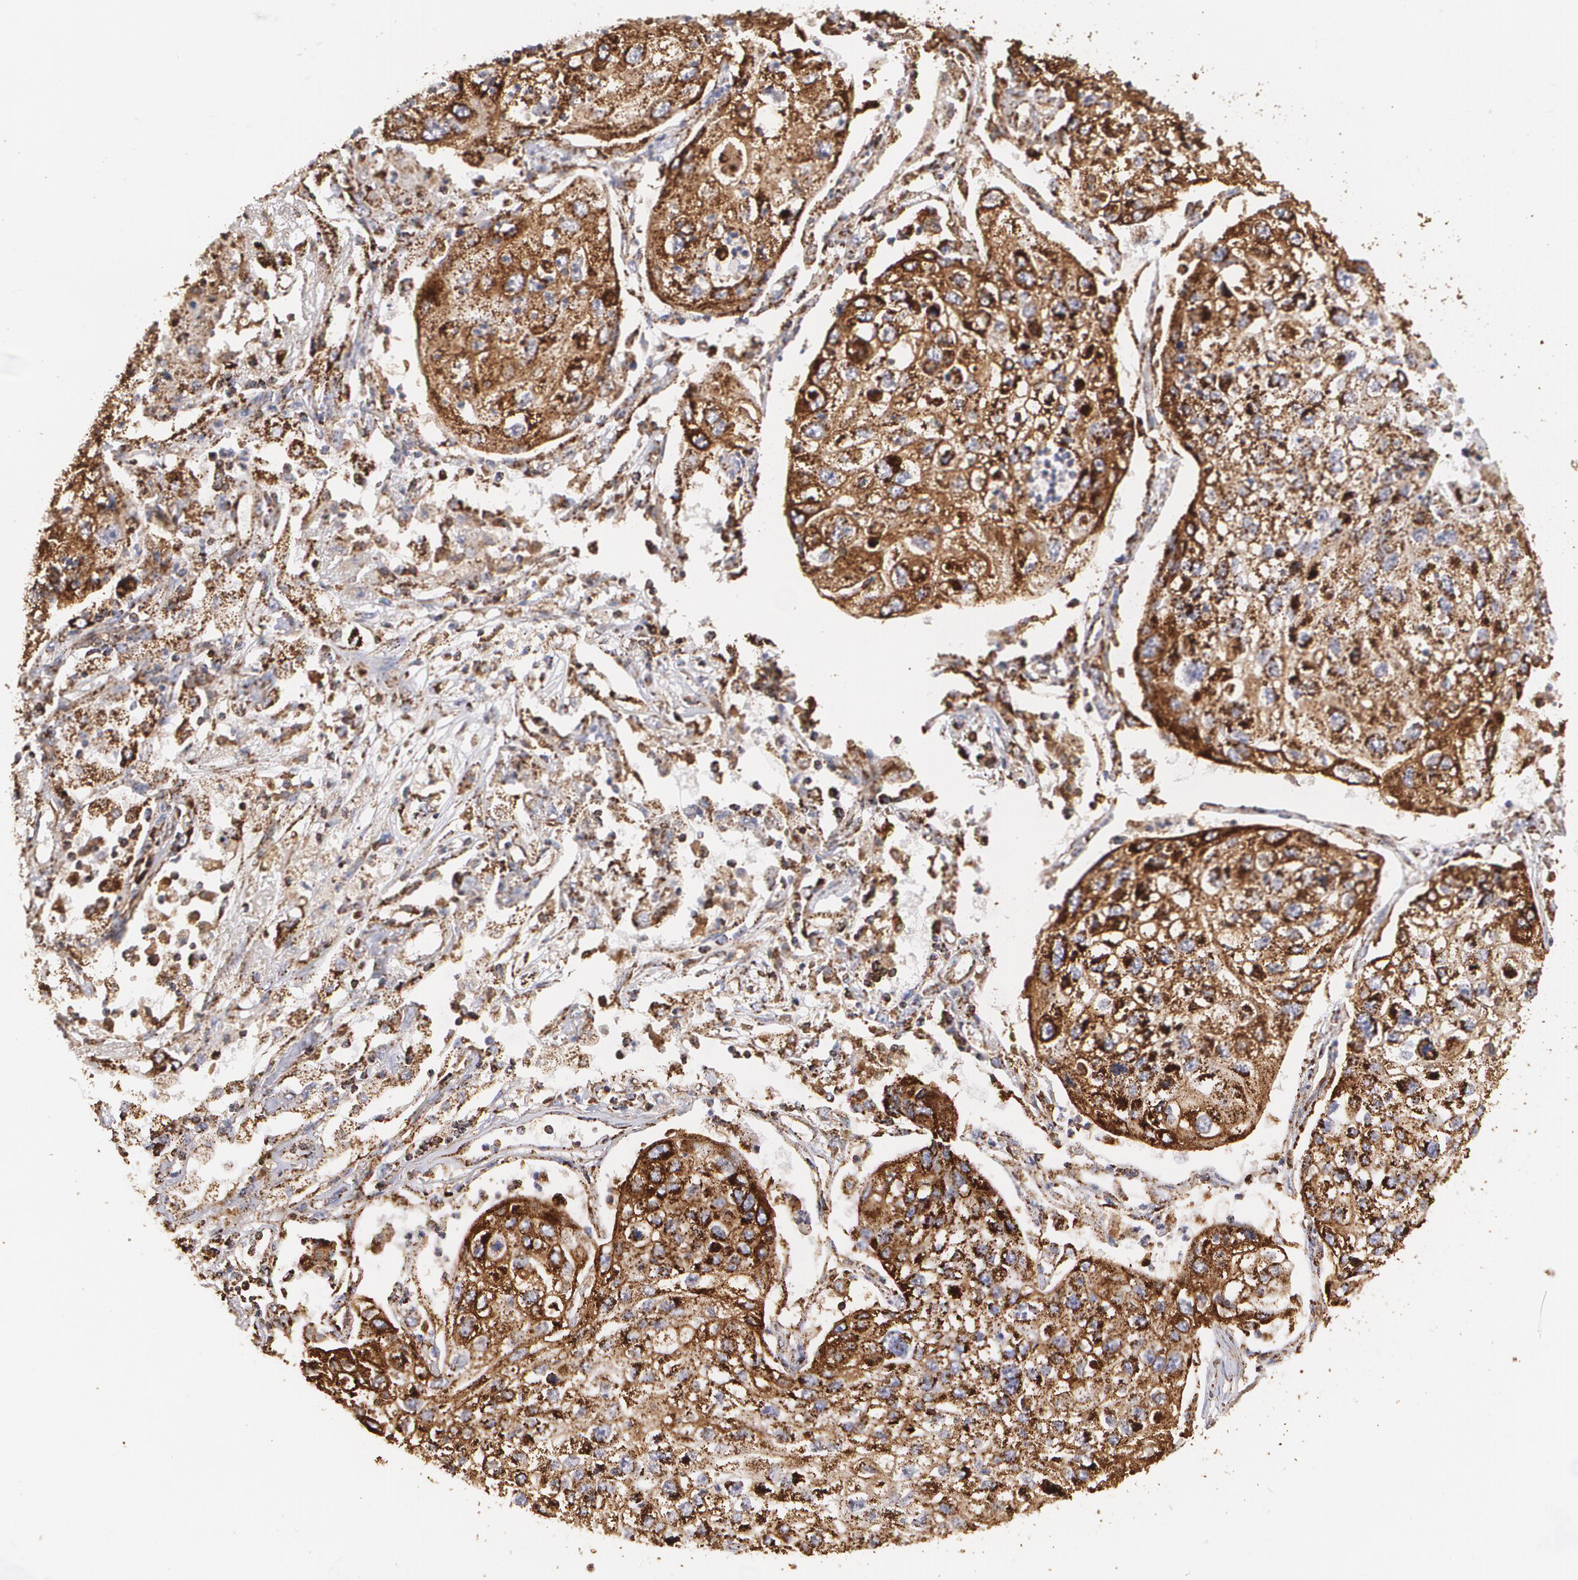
{"staining": {"intensity": "strong", "quantity": ">75%", "location": "cytoplasmic/membranous"}, "tissue": "lung cancer", "cell_type": "Tumor cells", "image_type": "cancer", "snomed": [{"axis": "morphology", "description": "Squamous cell carcinoma, NOS"}, {"axis": "topography", "description": "Lung"}], "caption": "DAB (3,3'-diaminobenzidine) immunohistochemical staining of human lung cancer reveals strong cytoplasmic/membranous protein staining in approximately >75% of tumor cells. The protein is shown in brown color, while the nuclei are stained blue.", "gene": "HSPD1", "patient": {"sex": "male", "age": 75}}